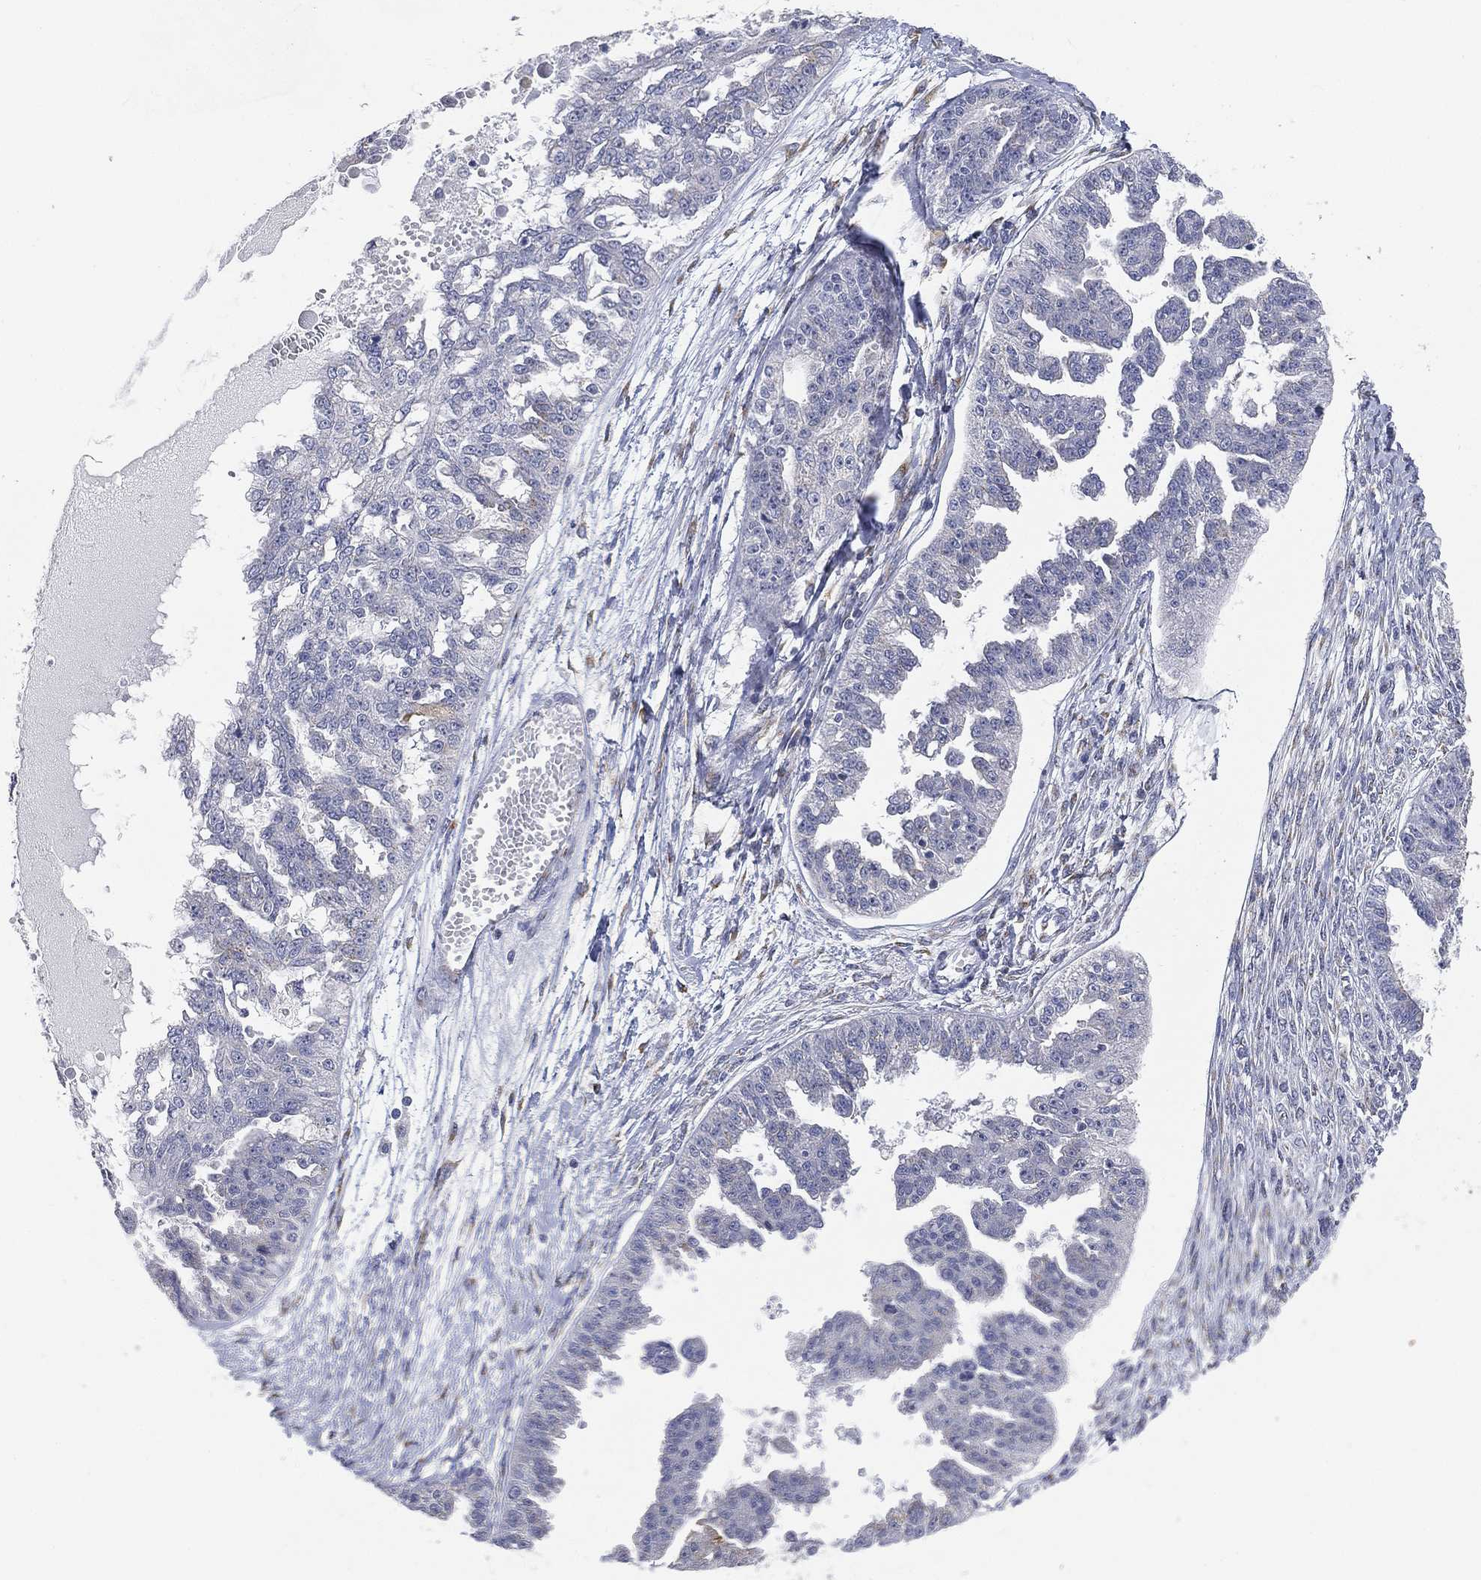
{"staining": {"intensity": "negative", "quantity": "none", "location": "none"}, "tissue": "ovarian cancer", "cell_type": "Tumor cells", "image_type": "cancer", "snomed": [{"axis": "morphology", "description": "Cystadenocarcinoma, serous, NOS"}, {"axis": "topography", "description": "Ovary"}], "caption": "Immunohistochemistry (IHC) of ovarian cancer exhibits no staining in tumor cells.", "gene": "TICAM1", "patient": {"sex": "female", "age": 58}}